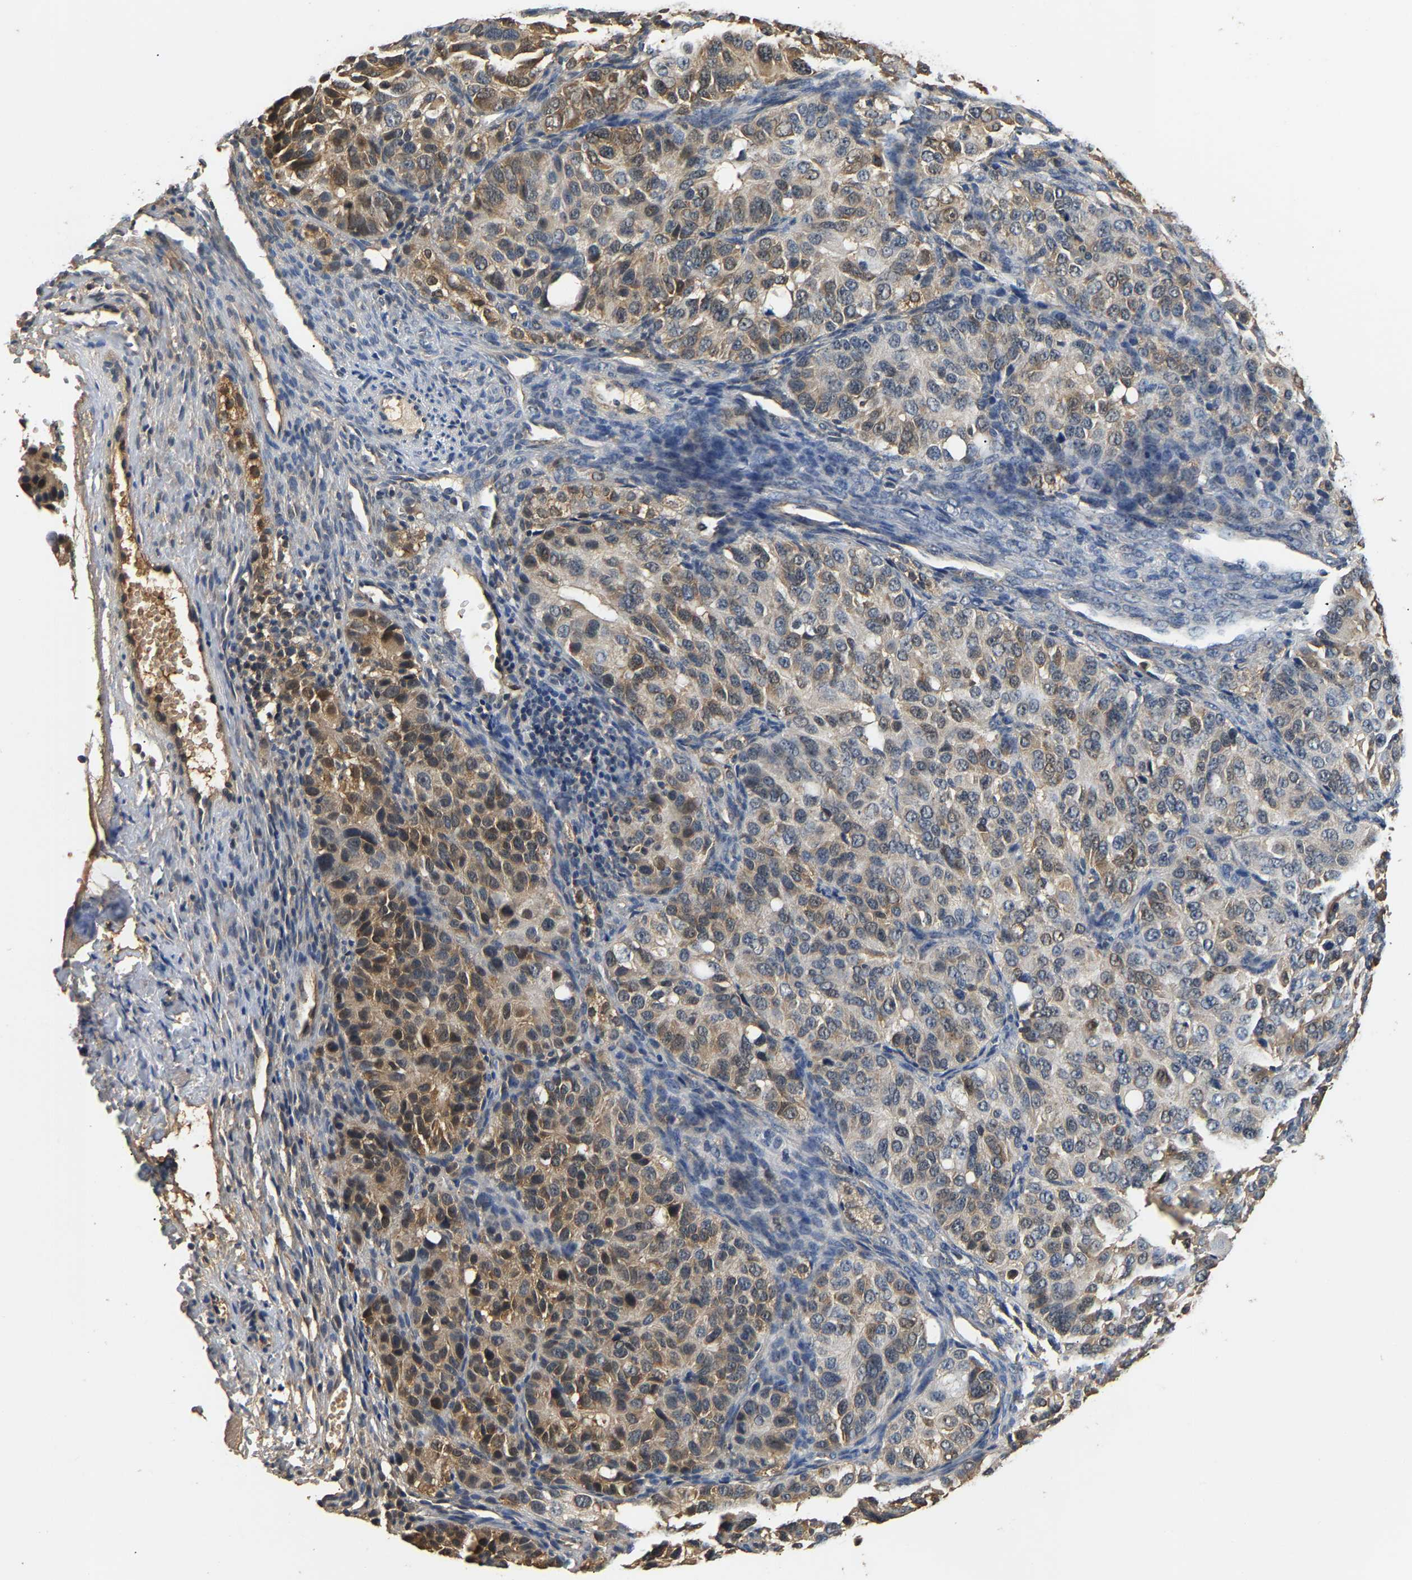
{"staining": {"intensity": "moderate", "quantity": "25%-75%", "location": "cytoplasmic/membranous"}, "tissue": "ovarian cancer", "cell_type": "Tumor cells", "image_type": "cancer", "snomed": [{"axis": "morphology", "description": "Carcinoma, endometroid"}, {"axis": "topography", "description": "Ovary"}], "caption": "This photomicrograph reveals IHC staining of human ovarian cancer, with medium moderate cytoplasmic/membranous expression in approximately 25%-75% of tumor cells.", "gene": "GPI", "patient": {"sex": "female", "age": 51}}